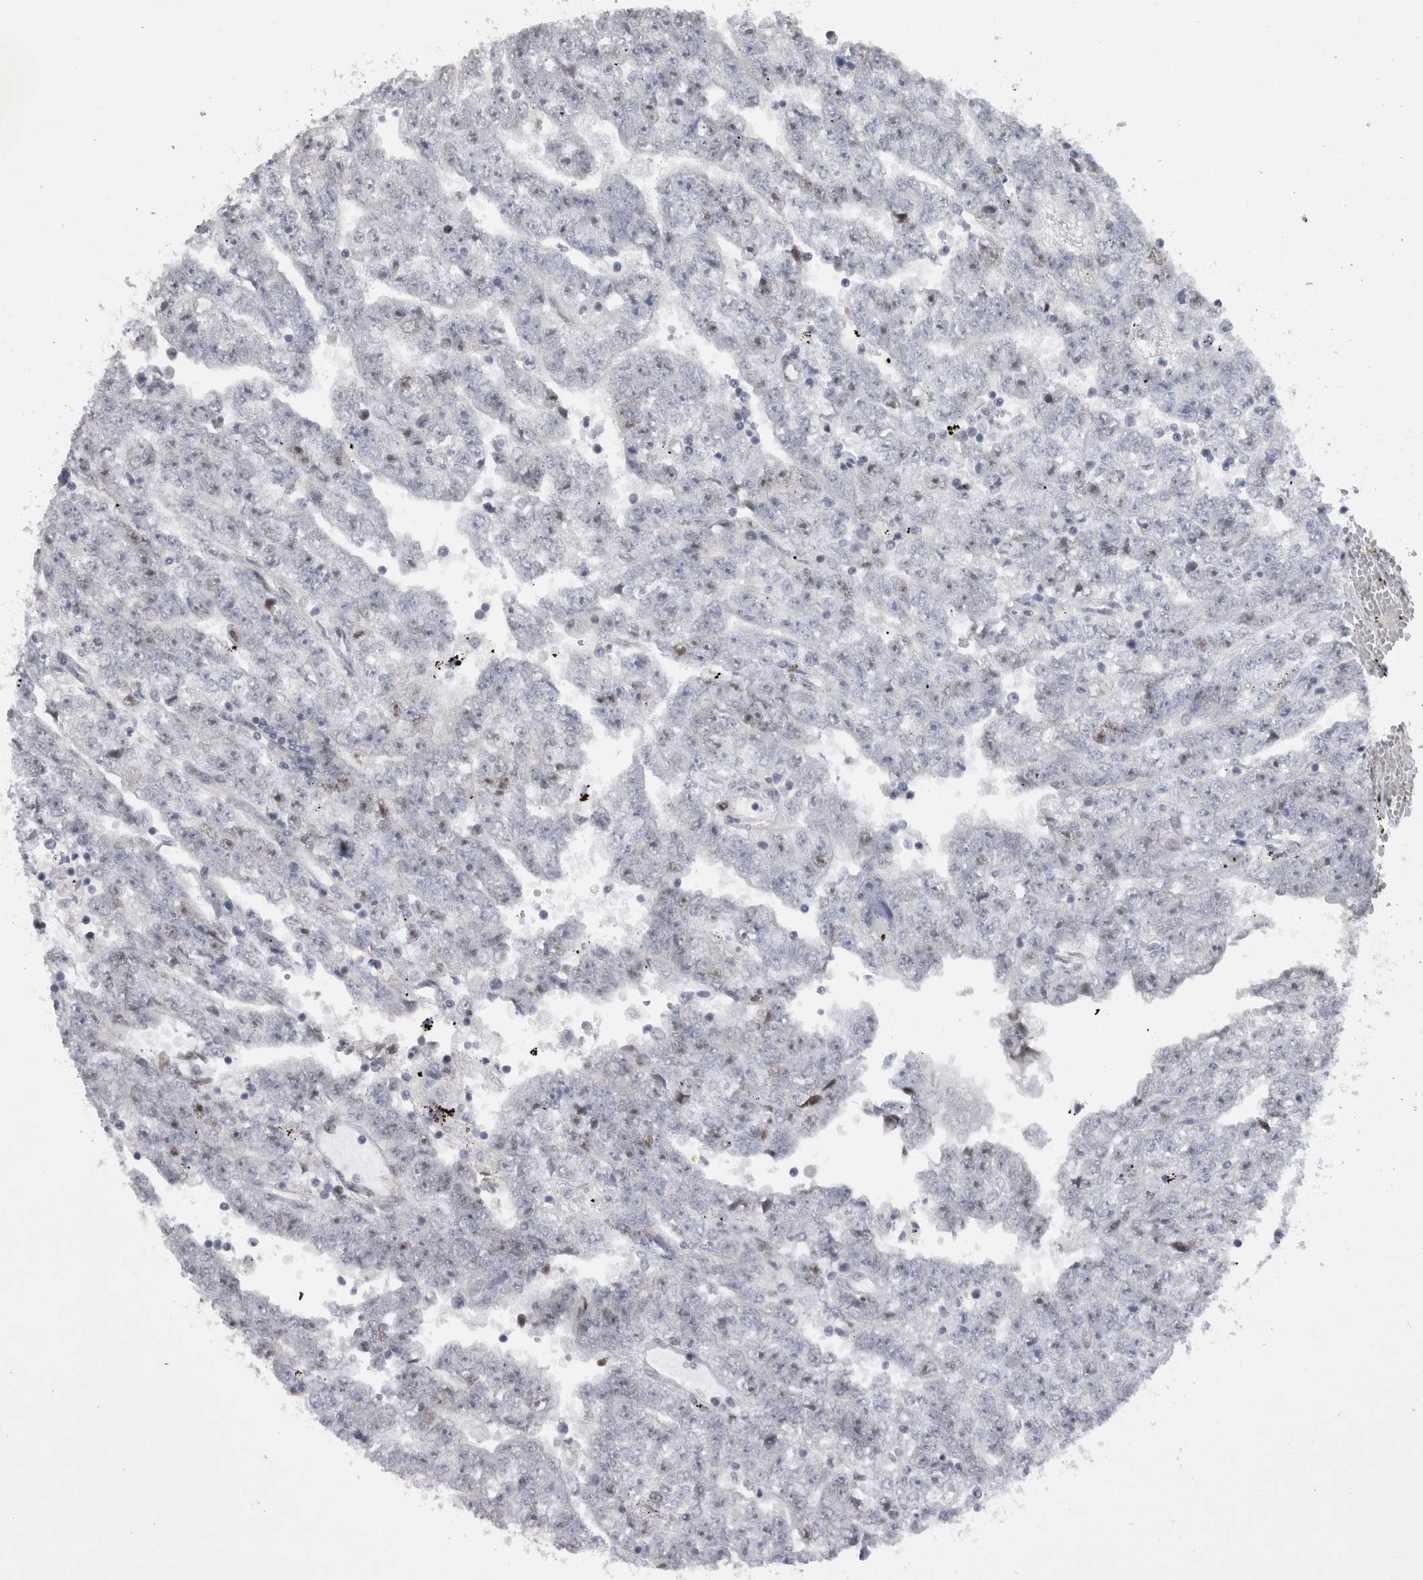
{"staining": {"intensity": "negative", "quantity": "none", "location": "none"}, "tissue": "testis cancer", "cell_type": "Tumor cells", "image_type": "cancer", "snomed": [{"axis": "morphology", "description": "Carcinoma, Embryonal, NOS"}, {"axis": "topography", "description": "Testis"}], "caption": "DAB immunohistochemical staining of testis cancer demonstrates no significant staining in tumor cells. Nuclei are stained in blue.", "gene": "KIF18B", "patient": {"sex": "male", "age": 25}}